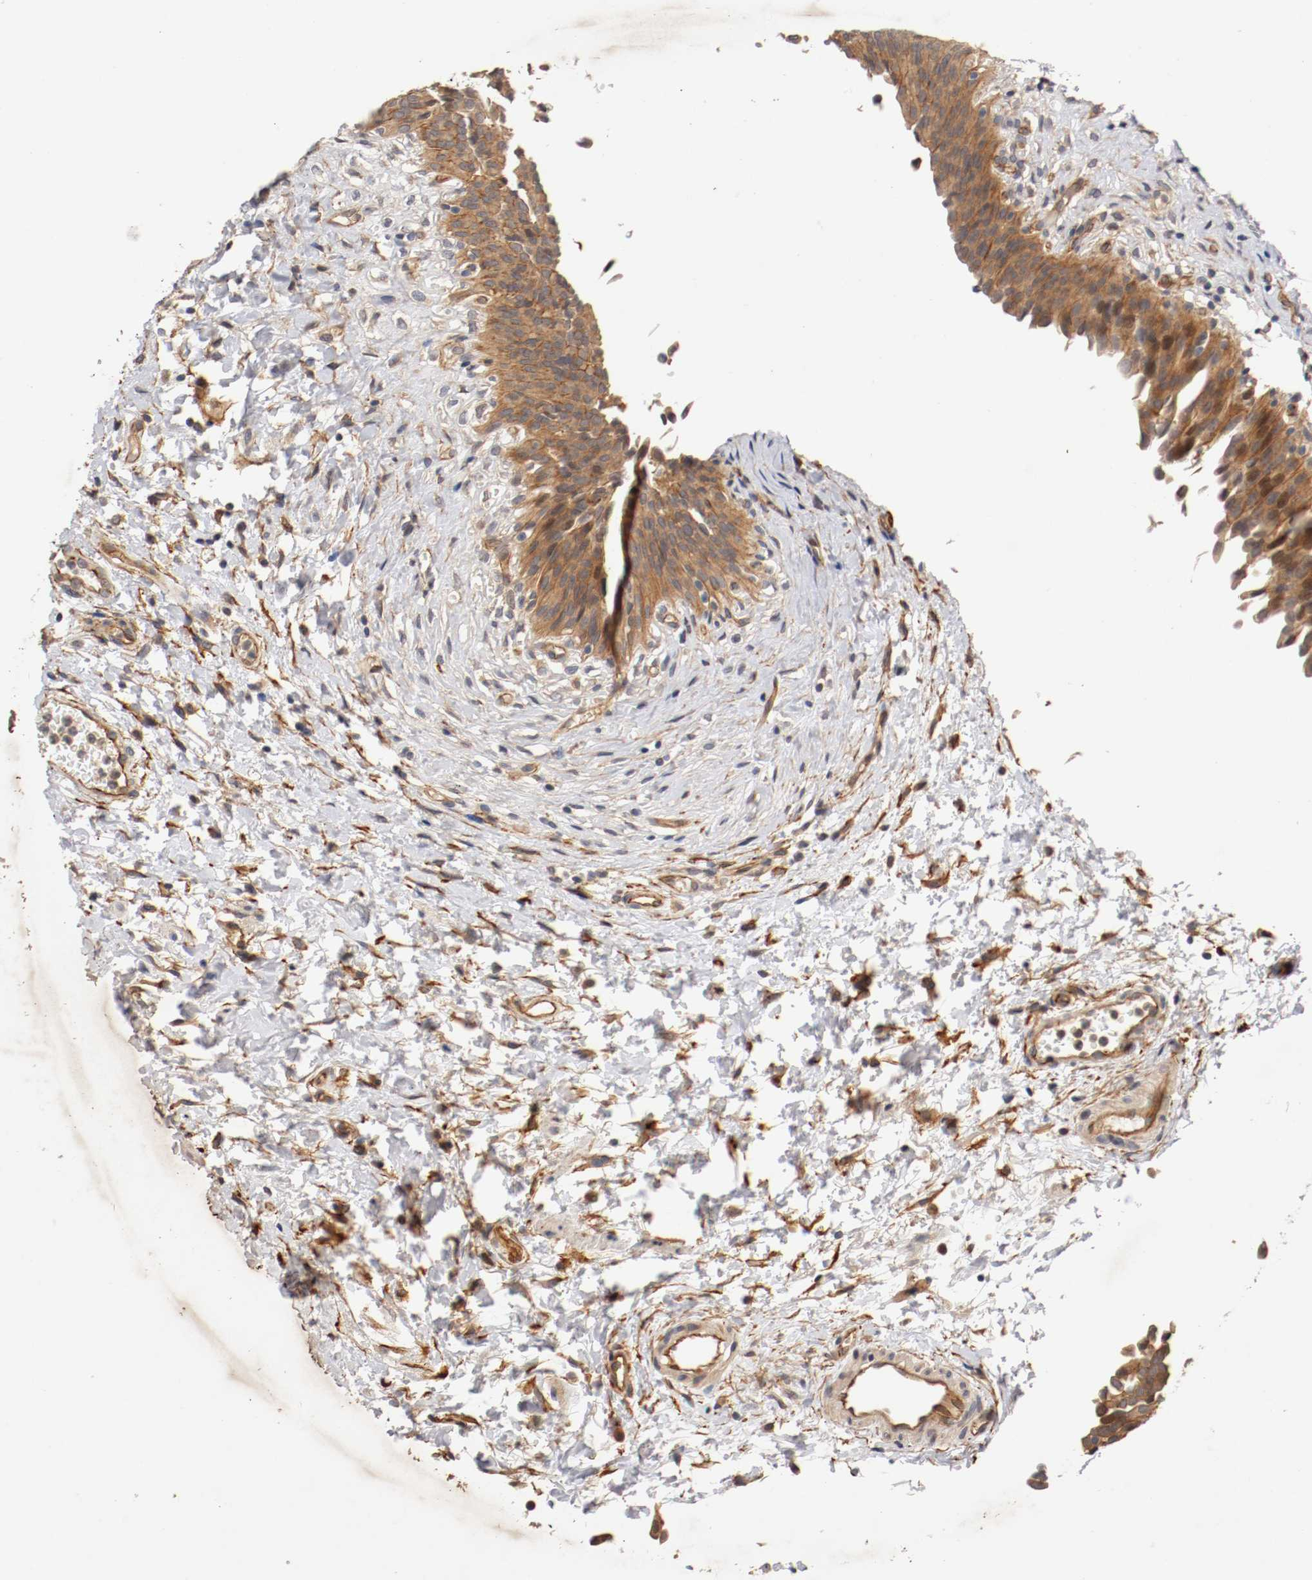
{"staining": {"intensity": "moderate", "quantity": ">75%", "location": "cytoplasmic/membranous"}, "tissue": "urinary bladder", "cell_type": "Urothelial cells", "image_type": "normal", "snomed": [{"axis": "morphology", "description": "Normal tissue, NOS"}, {"axis": "morphology", "description": "Dysplasia, NOS"}, {"axis": "topography", "description": "Urinary bladder"}], "caption": "This histopathology image shows IHC staining of unremarkable human urinary bladder, with medium moderate cytoplasmic/membranous staining in approximately >75% of urothelial cells.", "gene": "TYK2", "patient": {"sex": "male", "age": 35}}